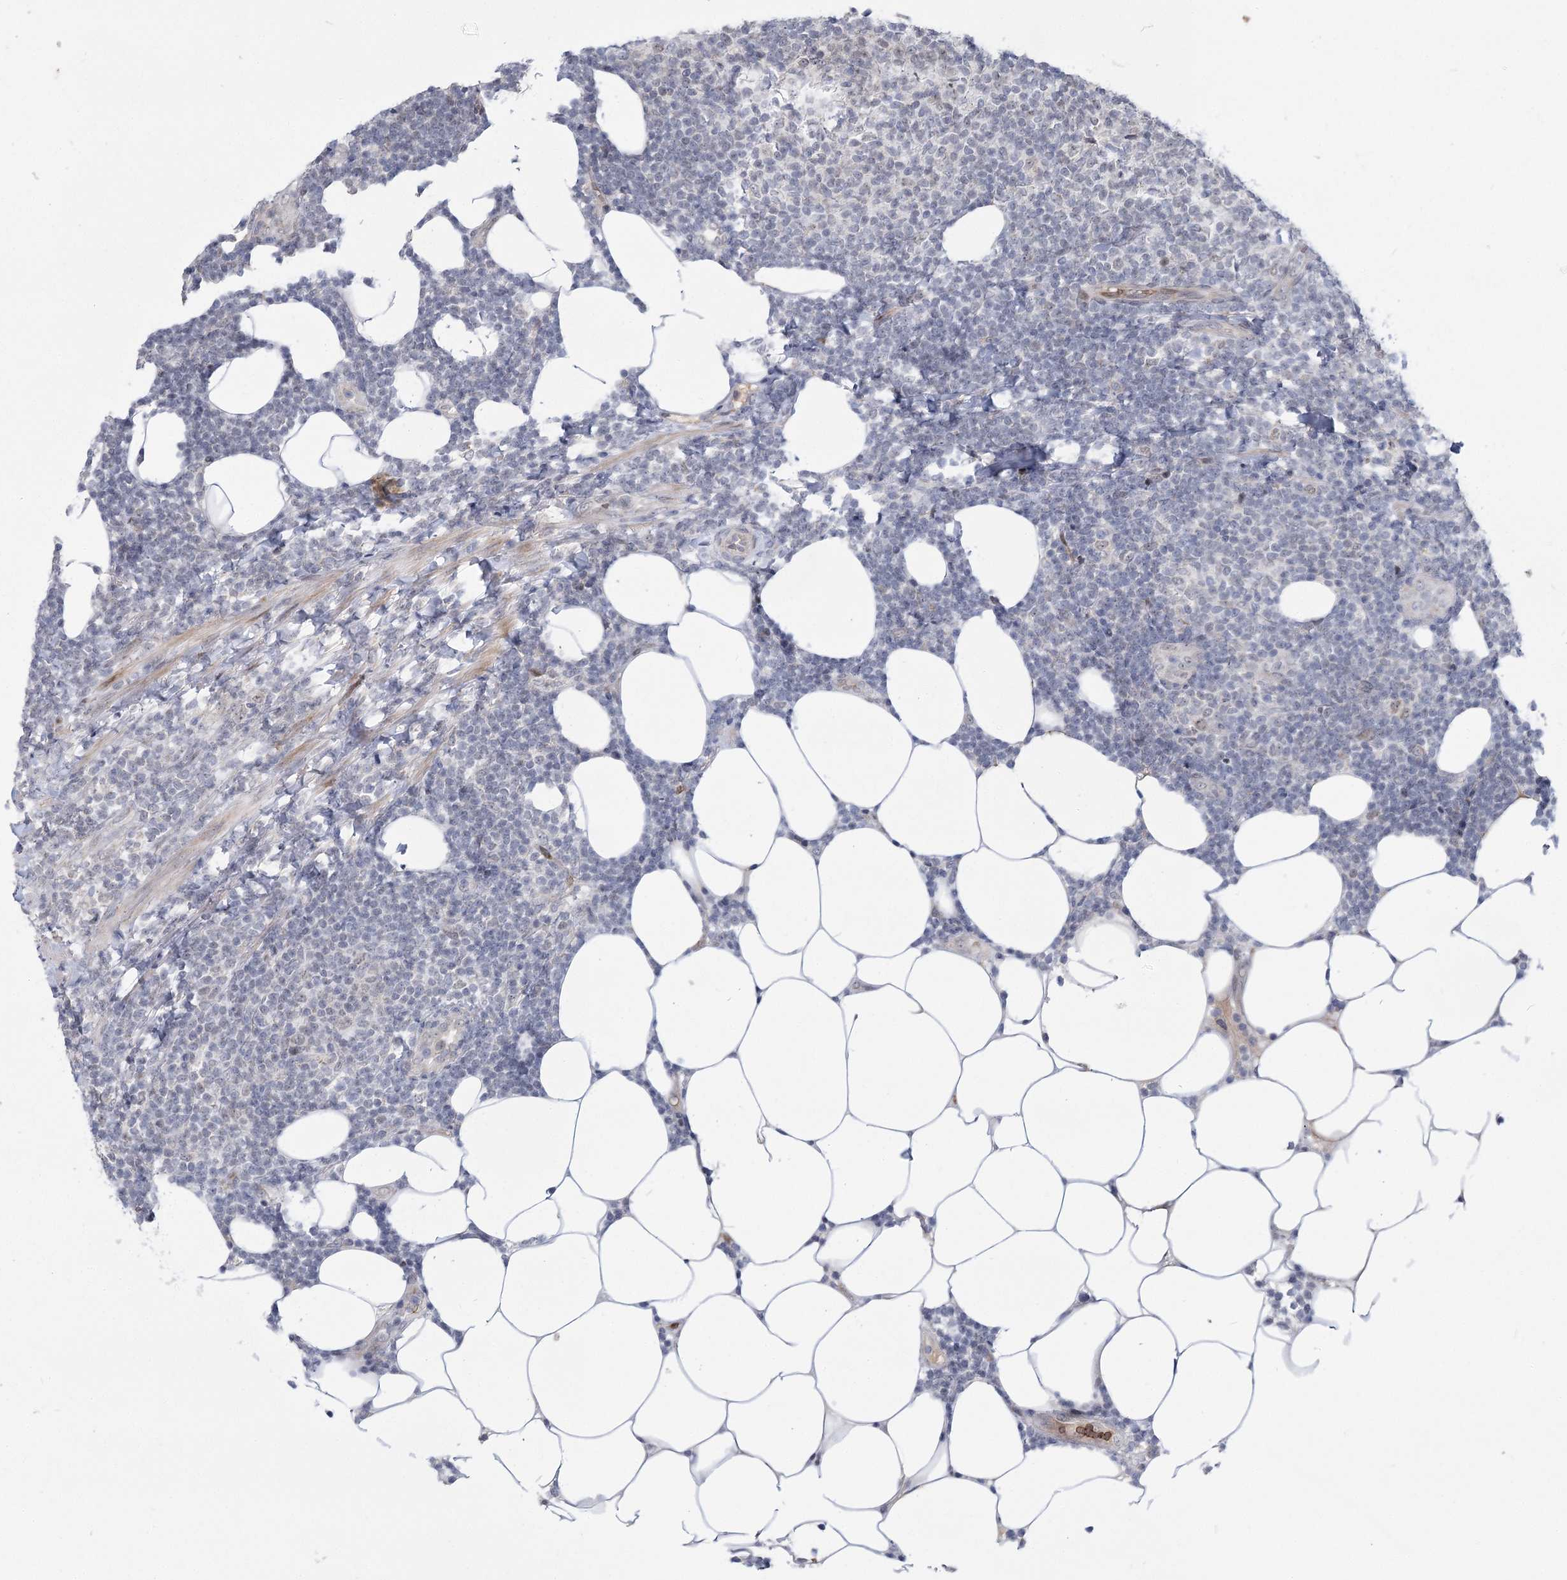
{"staining": {"intensity": "negative", "quantity": "none", "location": "none"}, "tissue": "lymphoma", "cell_type": "Tumor cells", "image_type": "cancer", "snomed": [{"axis": "morphology", "description": "Malignant lymphoma, non-Hodgkin's type, Low grade"}, {"axis": "topography", "description": "Lymph node"}], "caption": "This is a photomicrograph of immunohistochemistry (IHC) staining of low-grade malignant lymphoma, non-Hodgkin's type, which shows no staining in tumor cells. The staining is performed using DAB (3,3'-diaminobenzidine) brown chromogen with nuclei counter-stained in using hematoxylin.", "gene": "NSMCE4A", "patient": {"sex": "male", "age": 66}}